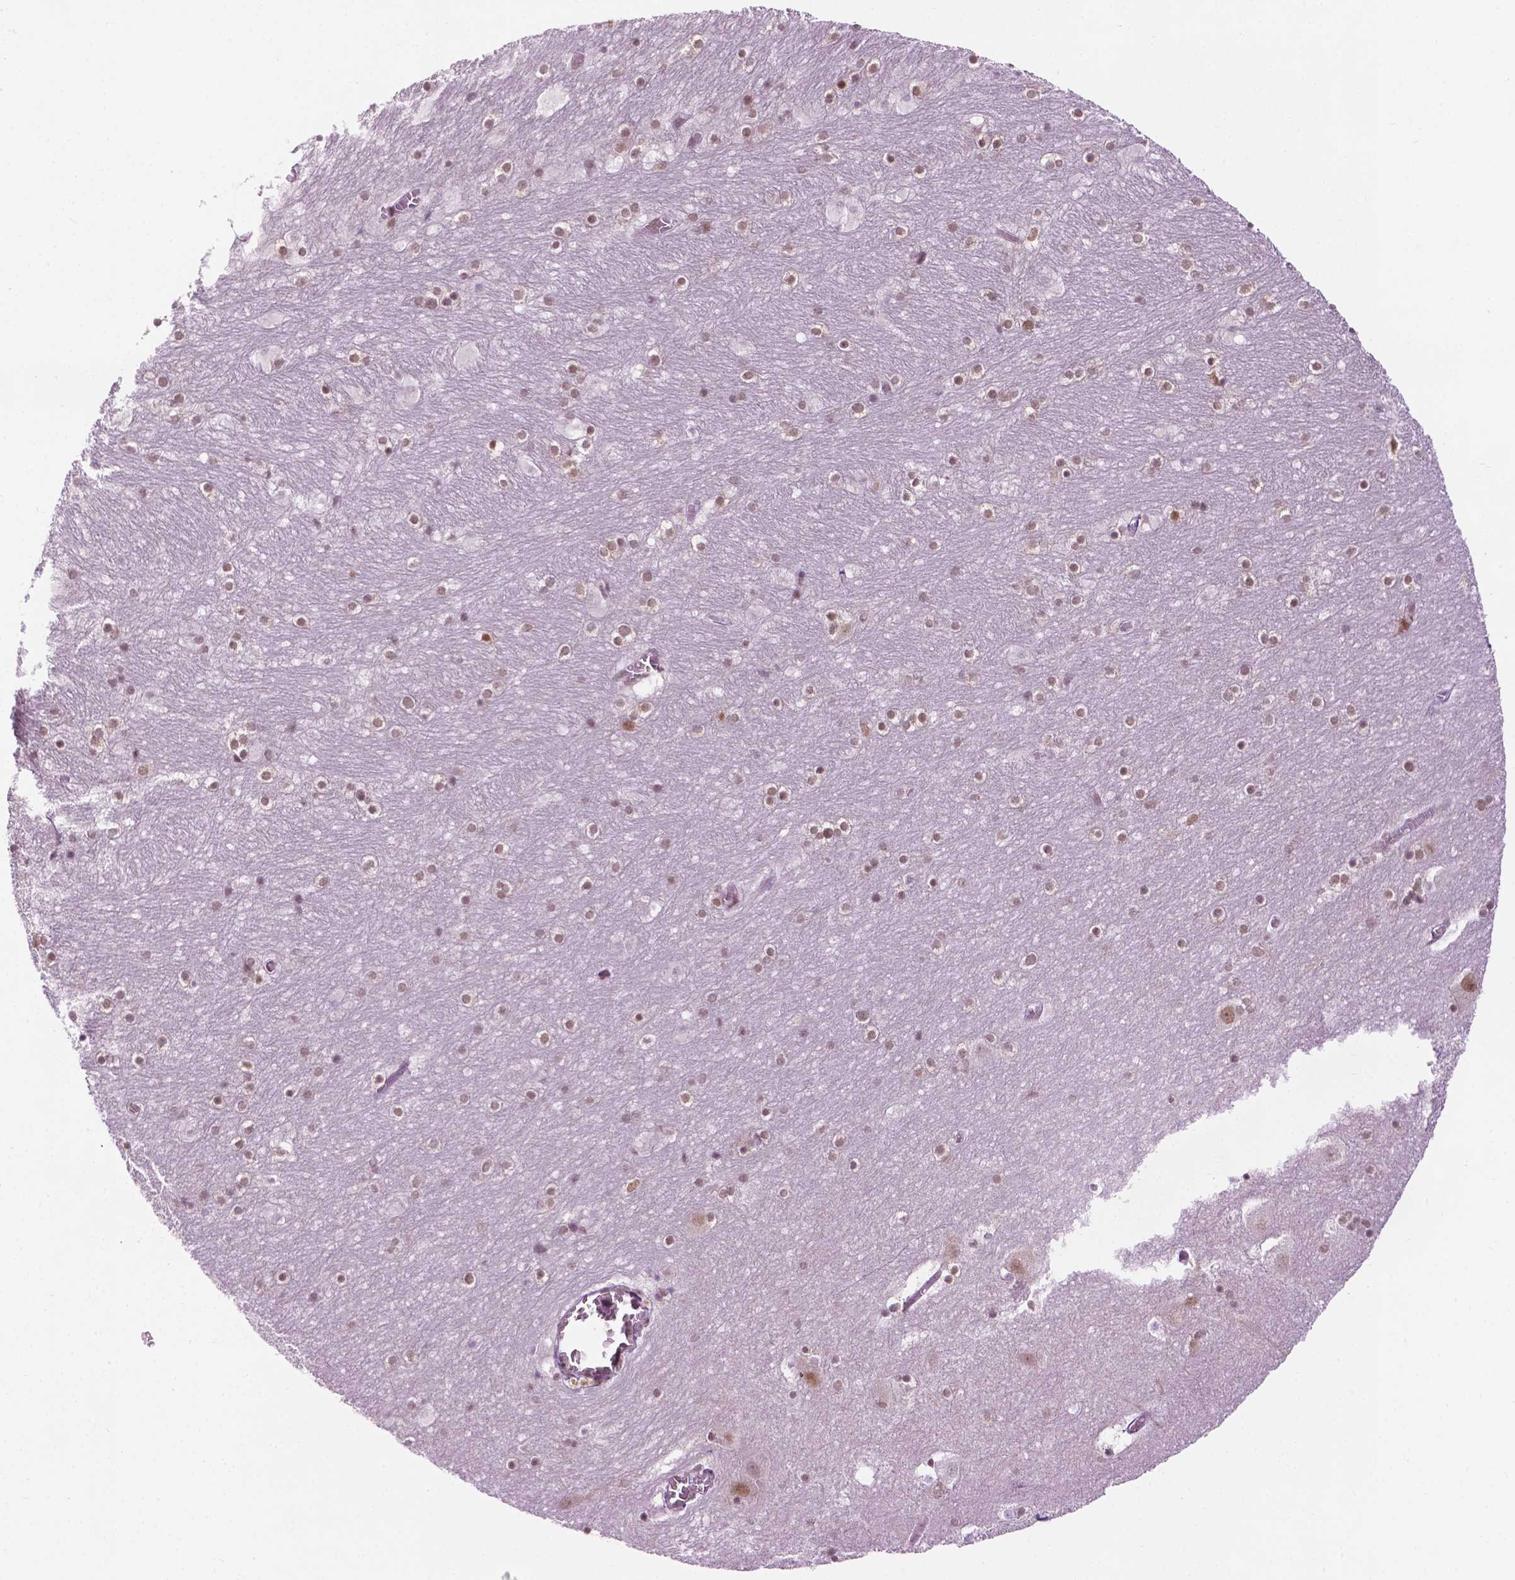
{"staining": {"intensity": "moderate", "quantity": "<25%", "location": "nuclear"}, "tissue": "hippocampus", "cell_type": "Glial cells", "image_type": "normal", "snomed": [{"axis": "morphology", "description": "Normal tissue, NOS"}, {"axis": "topography", "description": "Hippocampus"}], "caption": "Protein staining of normal hippocampus shows moderate nuclear positivity in approximately <25% of glial cells. (Stains: DAB (3,3'-diaminobenzidine) in brown, nuclei in blue, Microscopy: brightfield microscopy at high magnification).", "gene": "UBQLN4", "patient": {"sex": "male", "age": 45}}